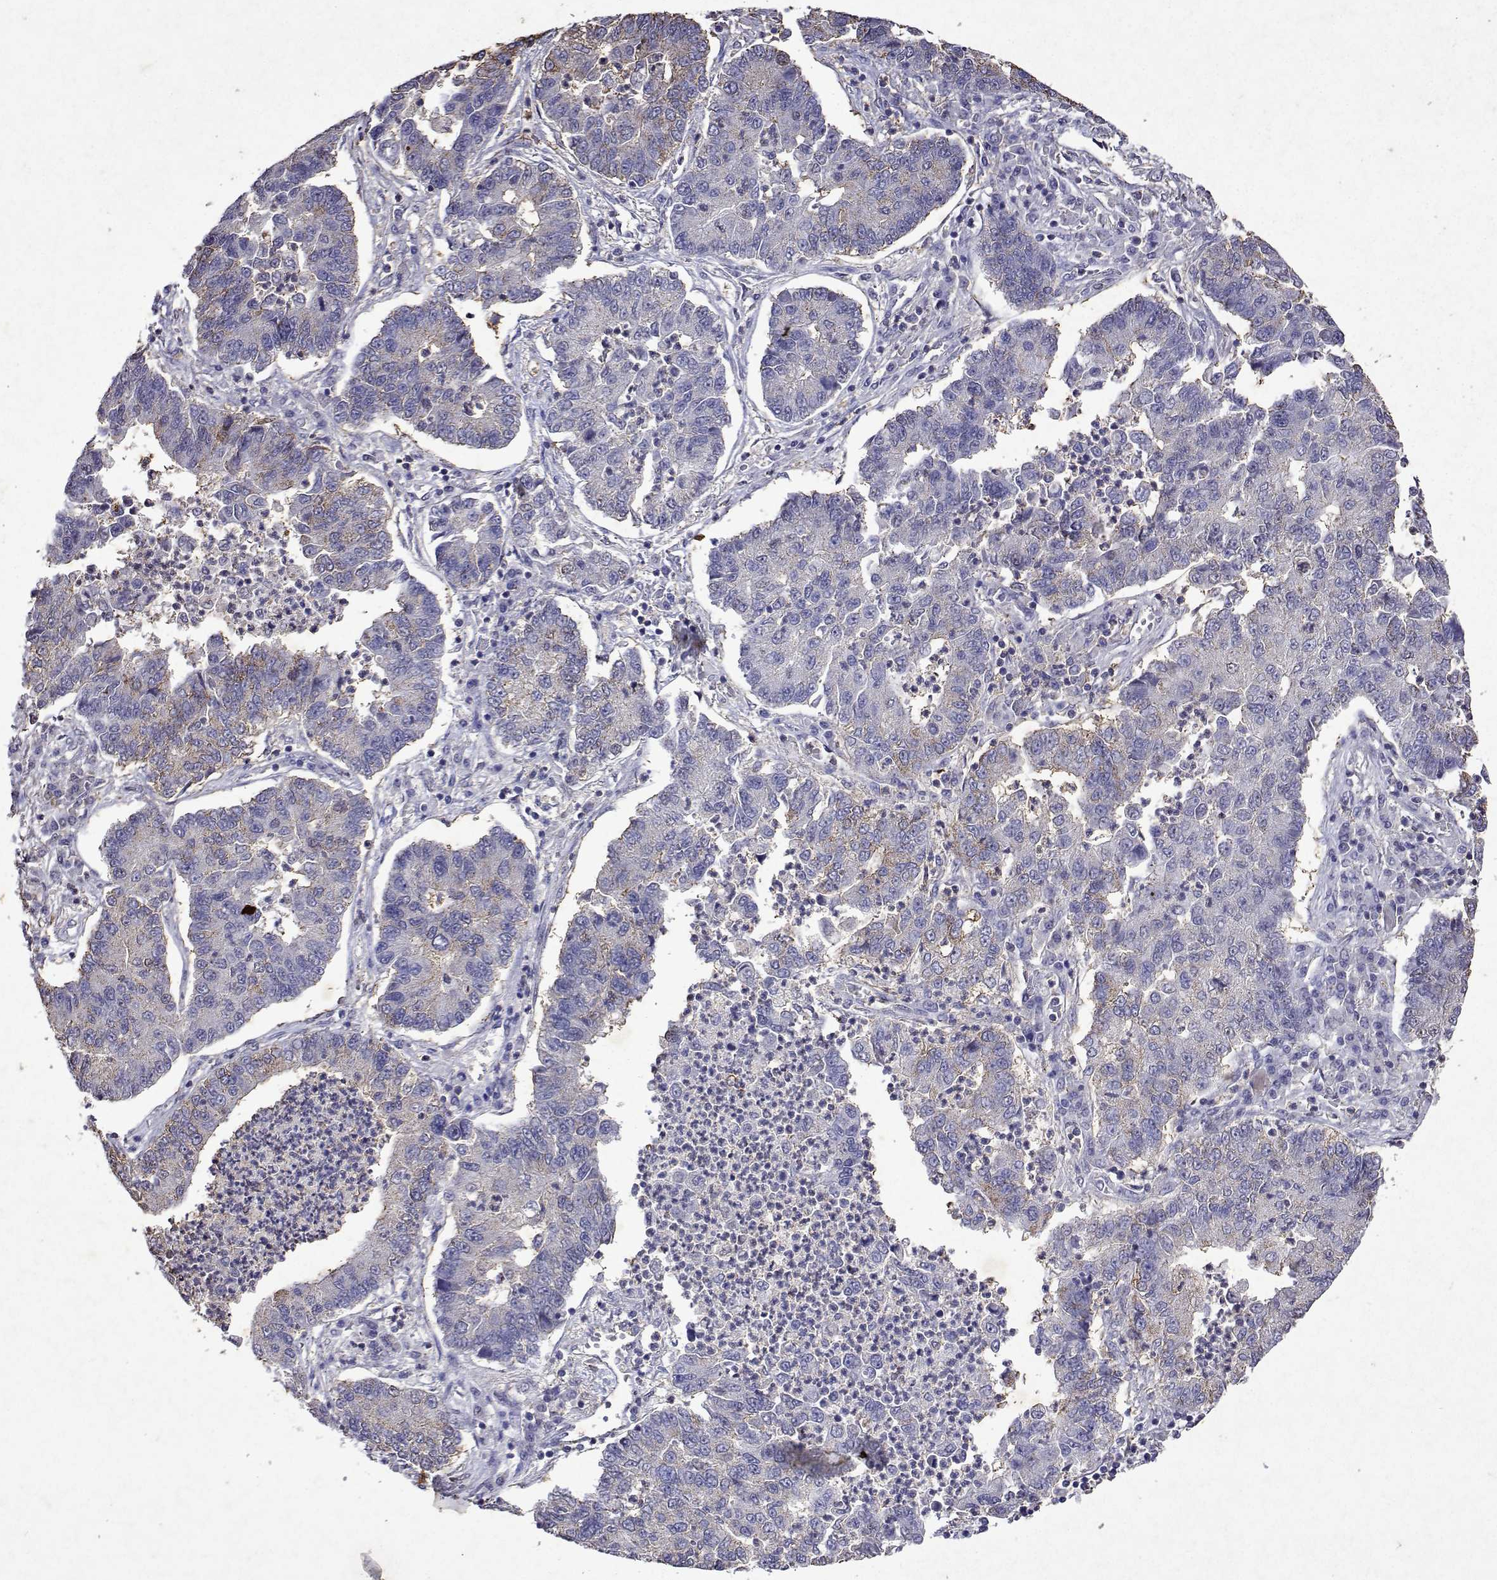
{"staining": {"intensity": "weak", "quantity": "<25%", "location": "cytoplasmic/membranous"}, "tissue": "lung cancer", "cell_type": "Tumor cells", "image_type": "cancer", "snomed": [{"axis": "morphology", "description": "Adenocarcinoma, NOS"}, {"axis": "topography", "description": "Lung"}], "caption": "Human lung cancer (adenocarcinoma) stained for a protein using IHC exhibits no positivity in tumor cells.", "gene": "DUSP28", "patient": {"sex": "female", "age": 57}}